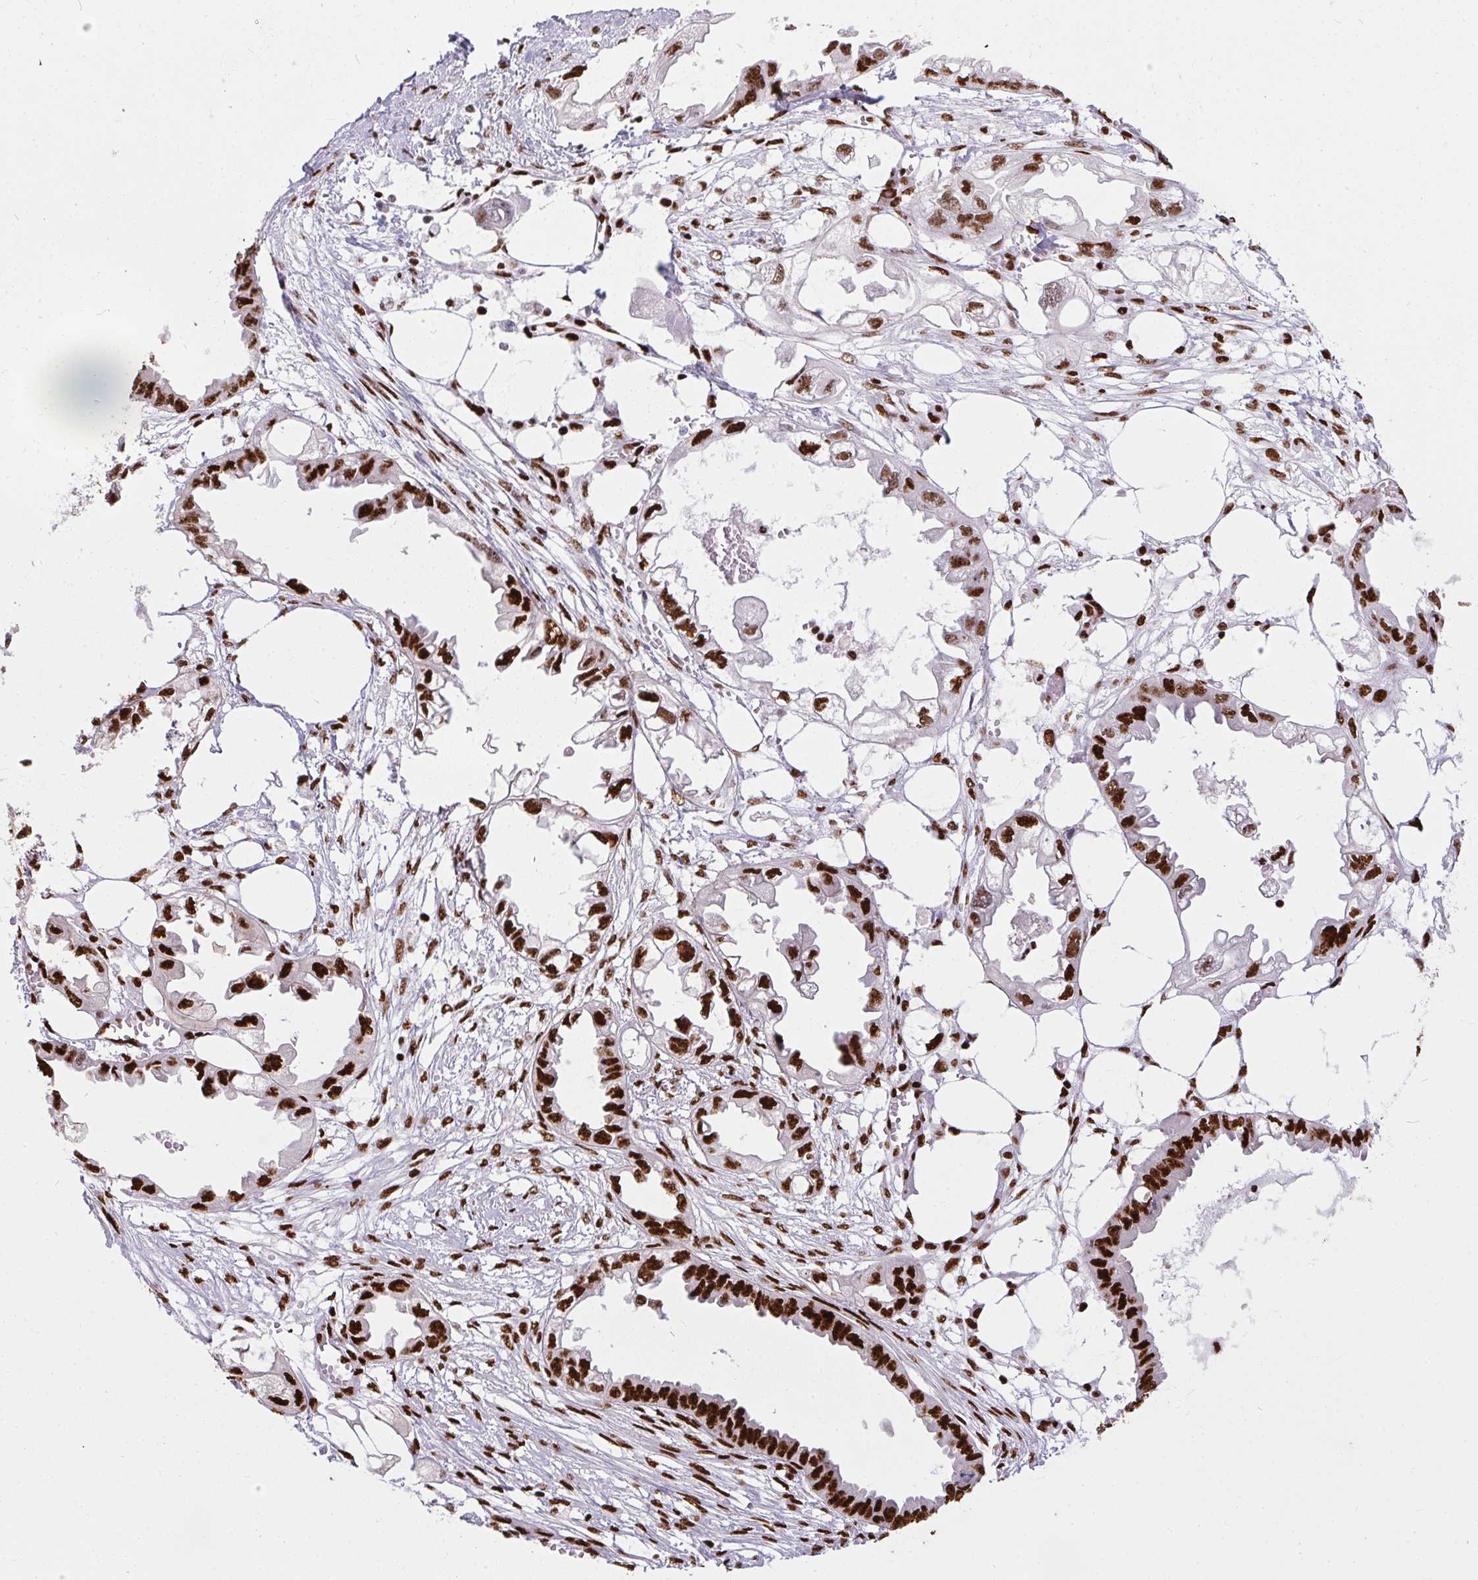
{"staining": {"intensity": "strong", "quantity": "25%-75%", "location": "nuclear"}, "tissue": "endometrial cancer", "cell_type": "Tumor cells", "image_type": "cancer", "snomed": [{"axis": "morphology", "description": "Adenocarcinoma, NOS"}, {"axis": "morphology", "description": "Adenocarcinoma, metastatic, NOS"}, {"axis": "topography", "description": "Adipose tissue"}, {"axis": "topography", "description": "Endometrium"}], "caption": "A high amount of strong nuclear staining is present in about 25%-75% of tumor cells in endometrial cancer (adenocarcinoma) tissue. (brown staining indicates protein expression, while blue staining denotes nuclei).", "gene": "PAGE3", "patient": {"sex": "female", "age": 67}}